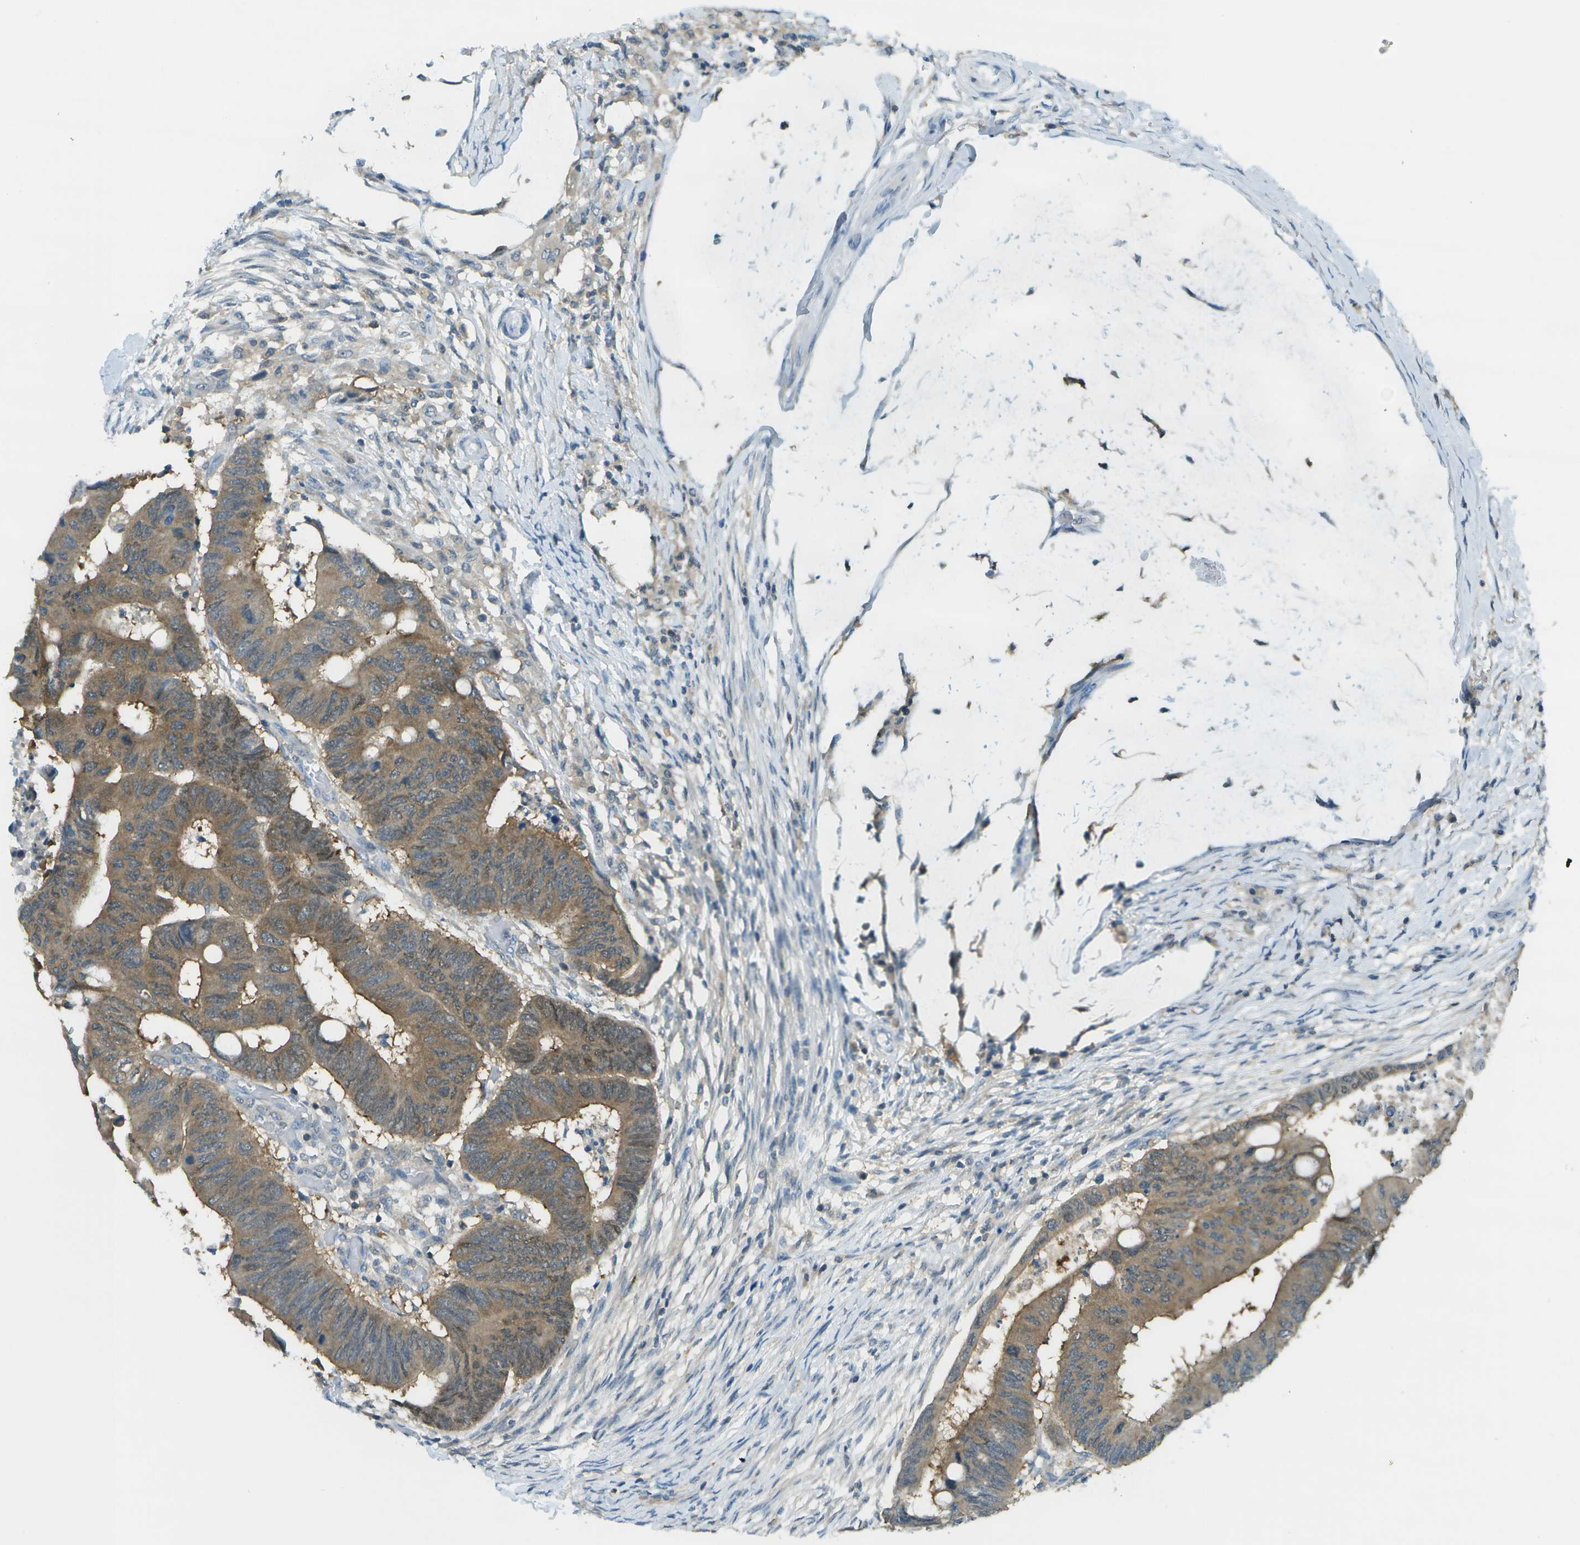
{"staining": {"intensity": "moderate", "quantity": ">75%", "location": "cytoplasmic/membranous"}, "tissue": "colorectal cancer", "cell_type": "Tumor cells", "image_type": "cancer", "snomed": [{"axis": "morphology", "description": "Normal tissue, NOS"}, {"axis": "morphology", "description": "Adenocarcinoma, NOS"}, {"axis": "topography", "description": "Rectum"}, {"axis": "topography", "description": "Peripheral nerve tissue"}], "caption": "Protein expression analysis of human colorectal cancer (adenocarcinoma) reveals moderate cytoplasmic/membranous staining in approximately >75% of tumor cells.", "gene": "CDH23", "patient": {"sex": "male", "age": 92}}